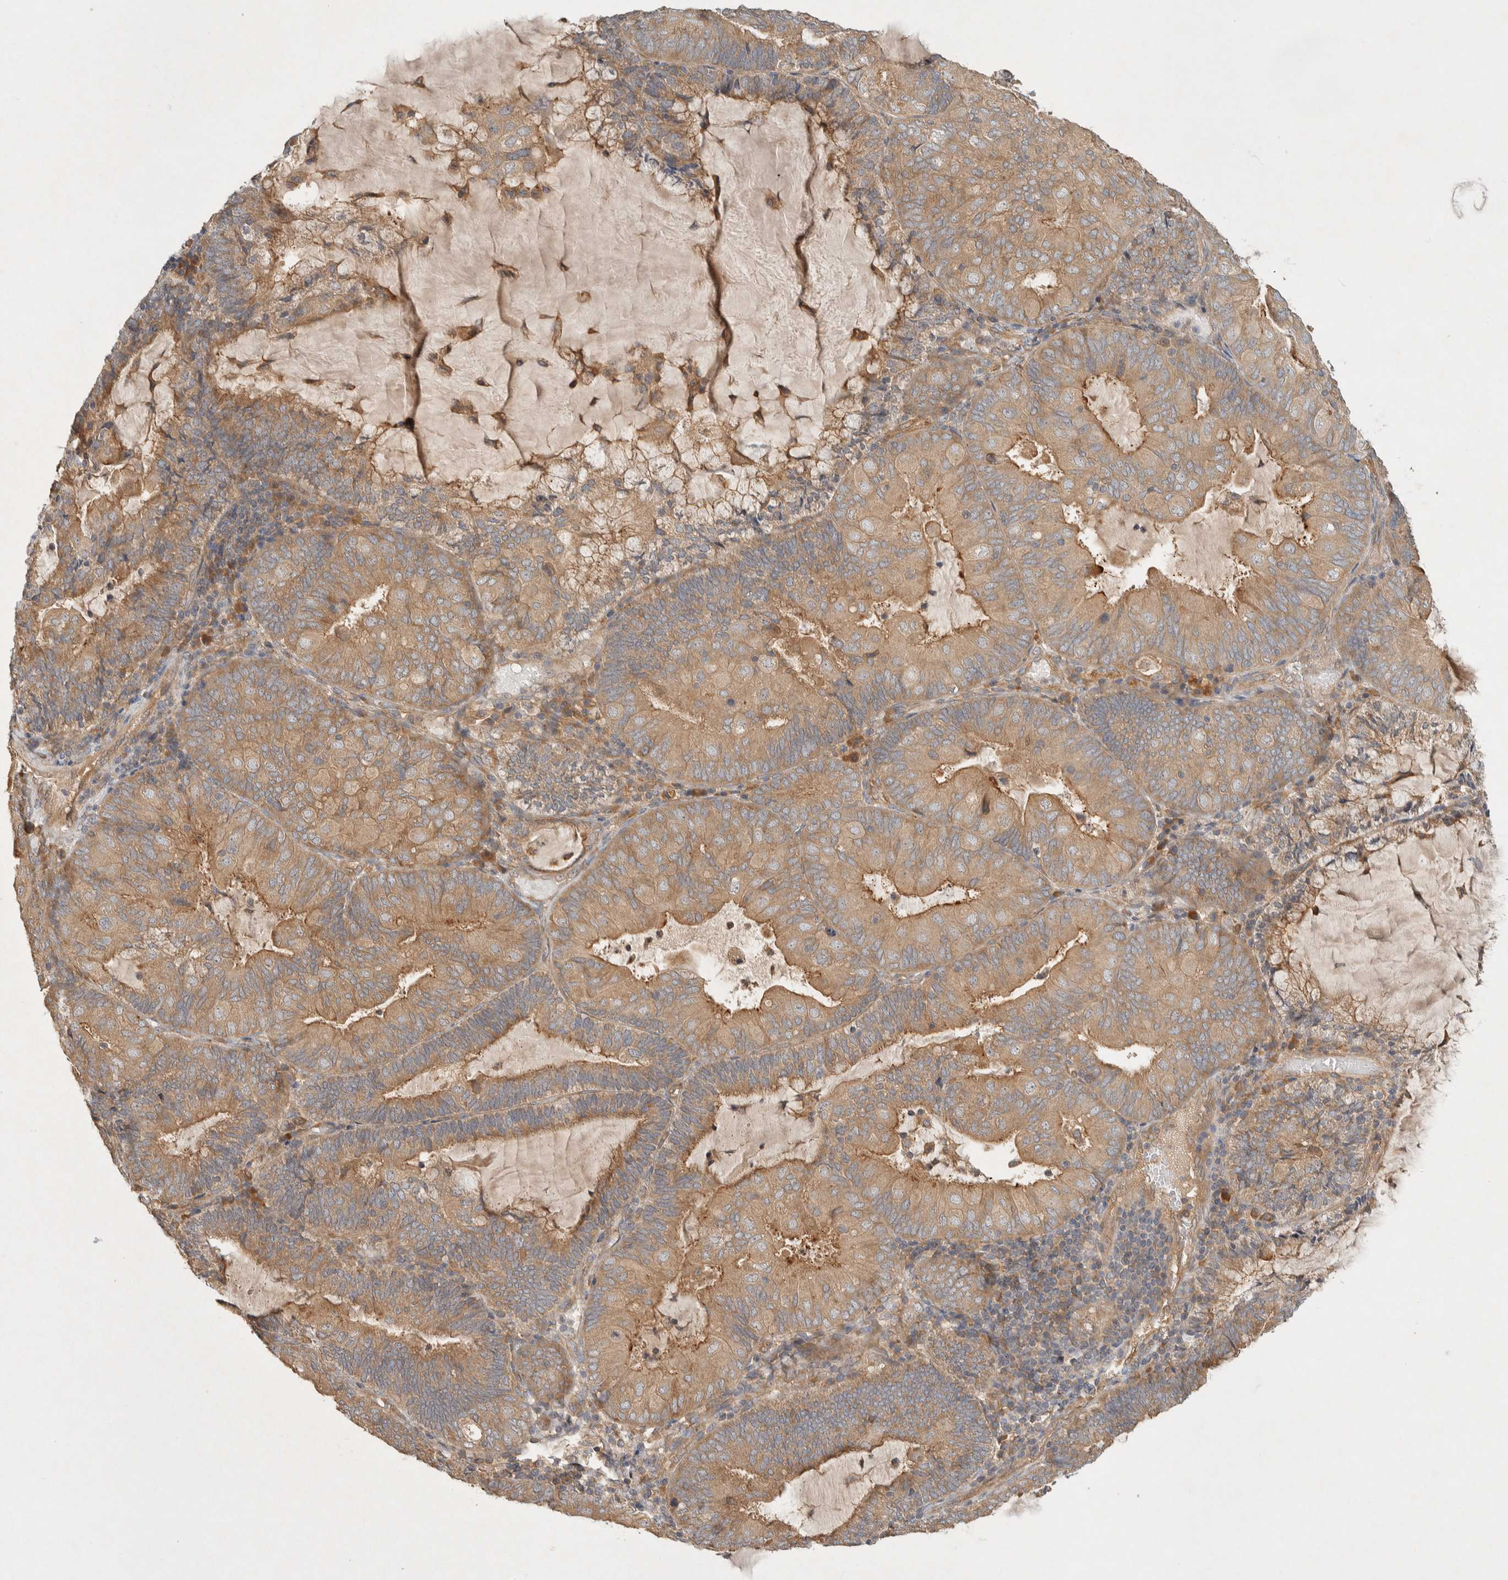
{"staining": {"intensity": "moderate", "quantity": ">75%", "location": "cytoplasmic/membranous"}, "tissue": "endometrial cancer", "cell_type": "Tumor cells", "image_type": "cancer", "snomed": [{"axis": "morphology", "description": "Adenocarcinoma, NOS"}, {"axis": "topography", "description": "Endometrium"}], "caption": "Protein expression analysis of human adenocarcinoma (endometrial) reveals moderate cytoplasmic/membranous positivity in about >75% of tumor cells.", "gene": "PXK", "patient": {"sex": "female", "age": 81}}